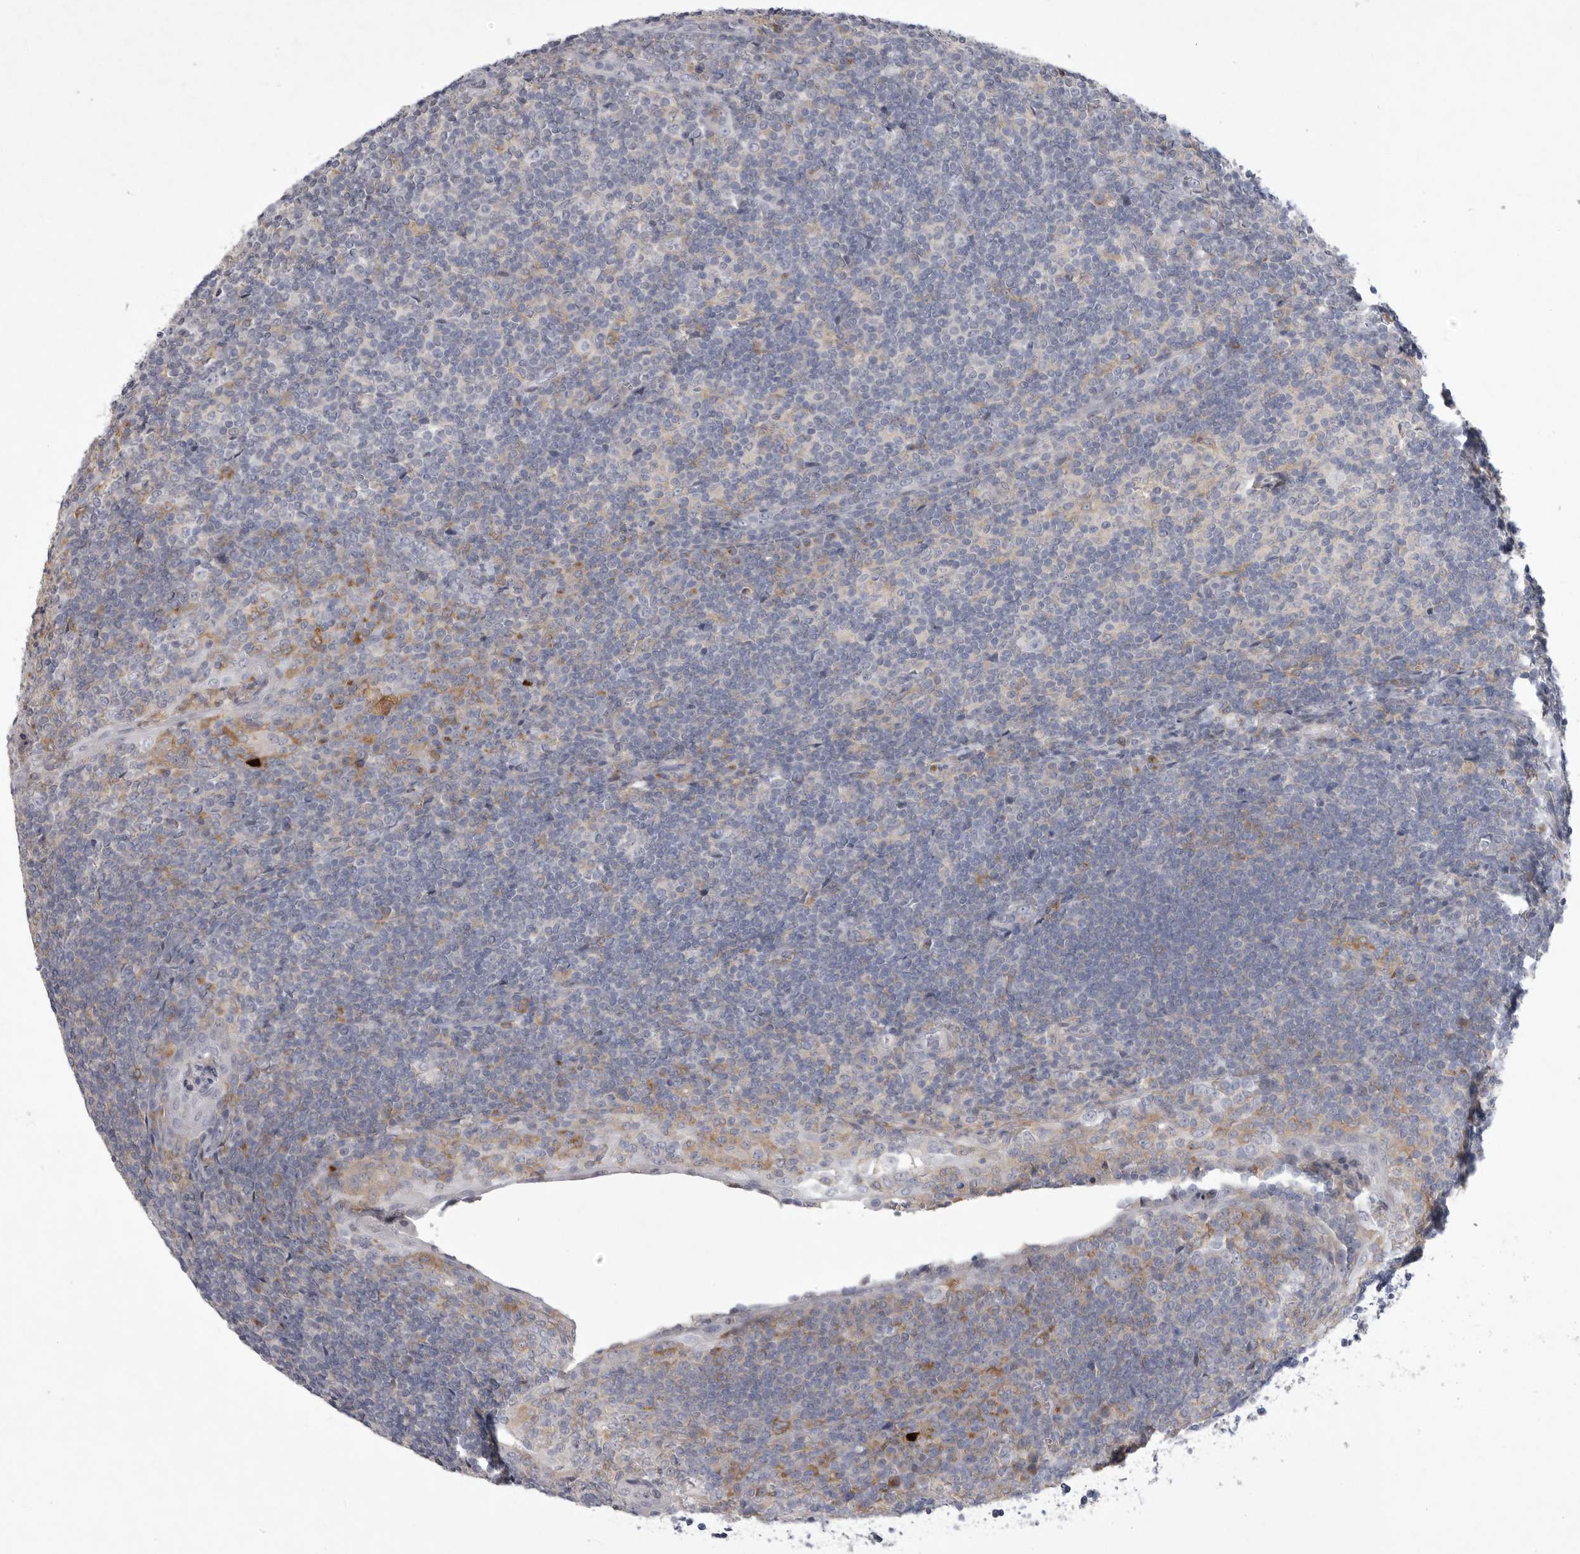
{"staining": {"intensity": "negative", "quantity": "none", "location": "none"}, "tissue": "tonsil", "cell_type": "Germinal center cells", "image_type": "normal", "snomed": [{"axis": "morphology", "description": "Normal tissue, NOS"}, {"axis": "topography", "description": "Tonsil"}], "caption": "Immunohistochemistry (IHC) of normal tonsil demonstrates no positivity in germinal center cells.", "gene": "SIGLEC10", "patient": {"sex": "male", "age": 37}}